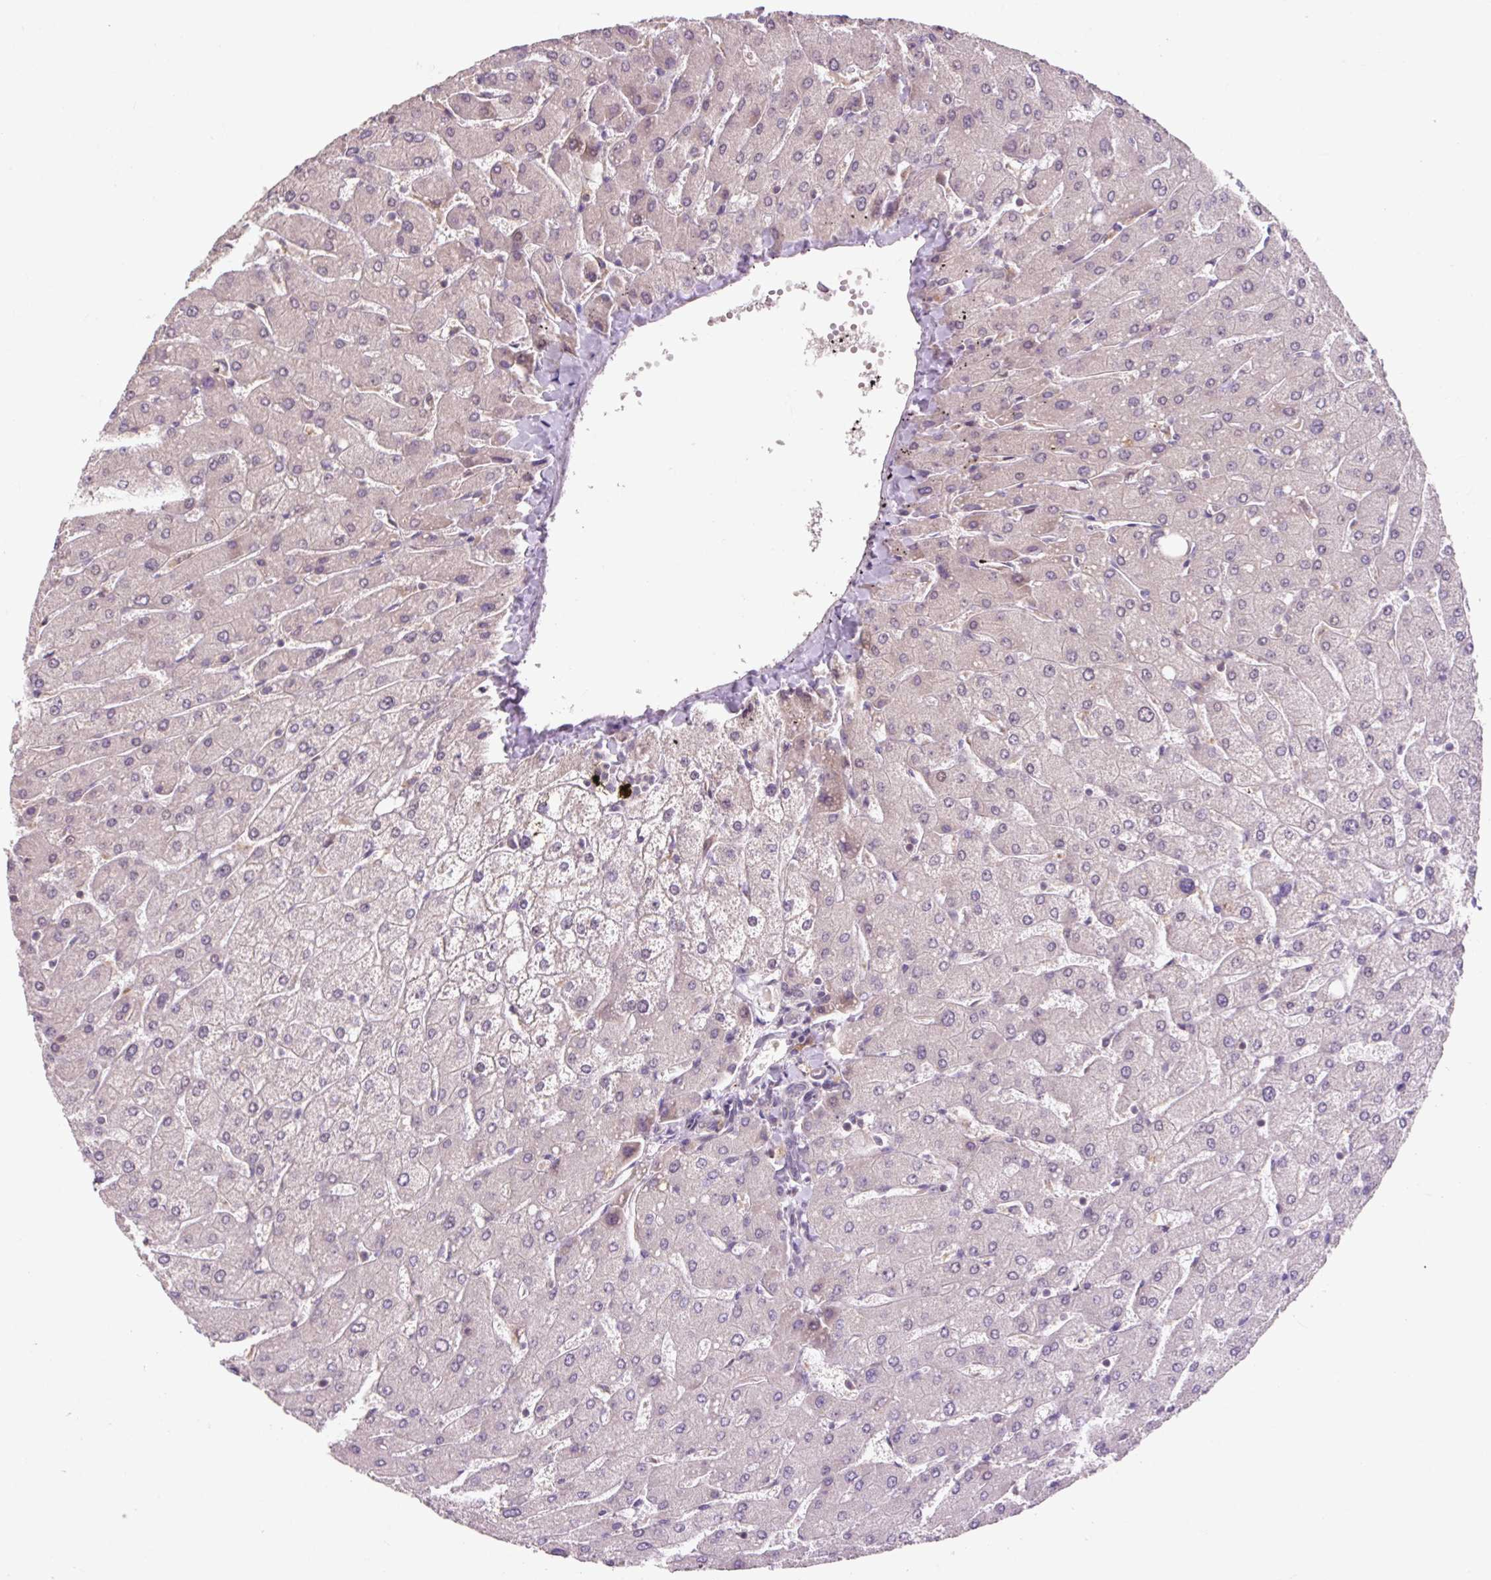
{"staining": {"intensity": "weak", "quantity": "<25%", "location": "cytoplasmic/membranous"}, "tissue": "liver", "cell_type": "Cholangiocytes", "image_type": "normal", "snomed": [{"axis": "morphology", "description": "Normal tissue, NOS"}, {"axis": "topography", "description": "Liver"}], "caption": "Cholangiocytes show no significant protein positivity in unremarkable liver. (DAB immunohistochemistry (IHC), high magnification).", "gene": "MMS19", "patient": {"sex": "male", "age": 55}}